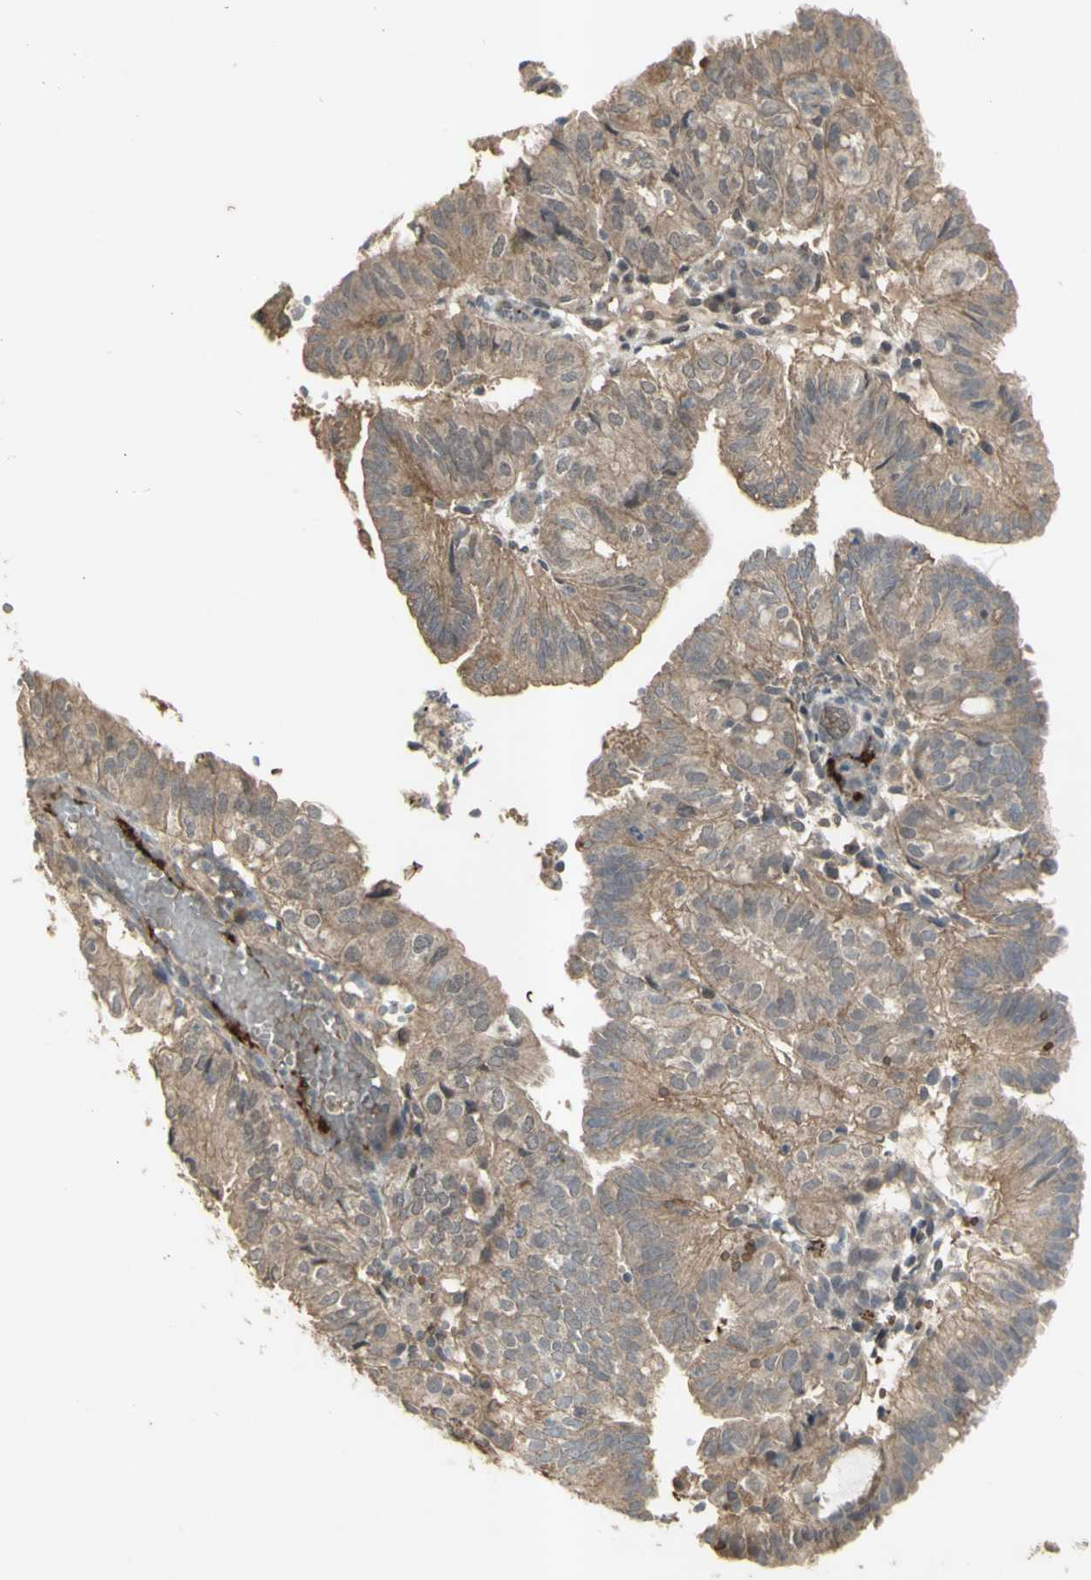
{"staining": {"intensity": "moderate", "quantity": ">75%", "location": "cytoplasmic/membranous"}, "tissue": "endometrial cancer", "cell_type": "Tumor cells", "image_type": "cancer", "snomed": [{"axis": "morphology", "description": "Adenocarcinoma, NOS"}, {"axis": "topography", "description": "Uterus"}], "caption": "Immunohistochemical staining of human endometrial adenocarcinoma exhibits medium levels of moderate cytoplasmic/membranous protein expression in about >75% of tumor cells.", "gene": "ALOX12", "patient": {"sex": "female", "age": 60}}